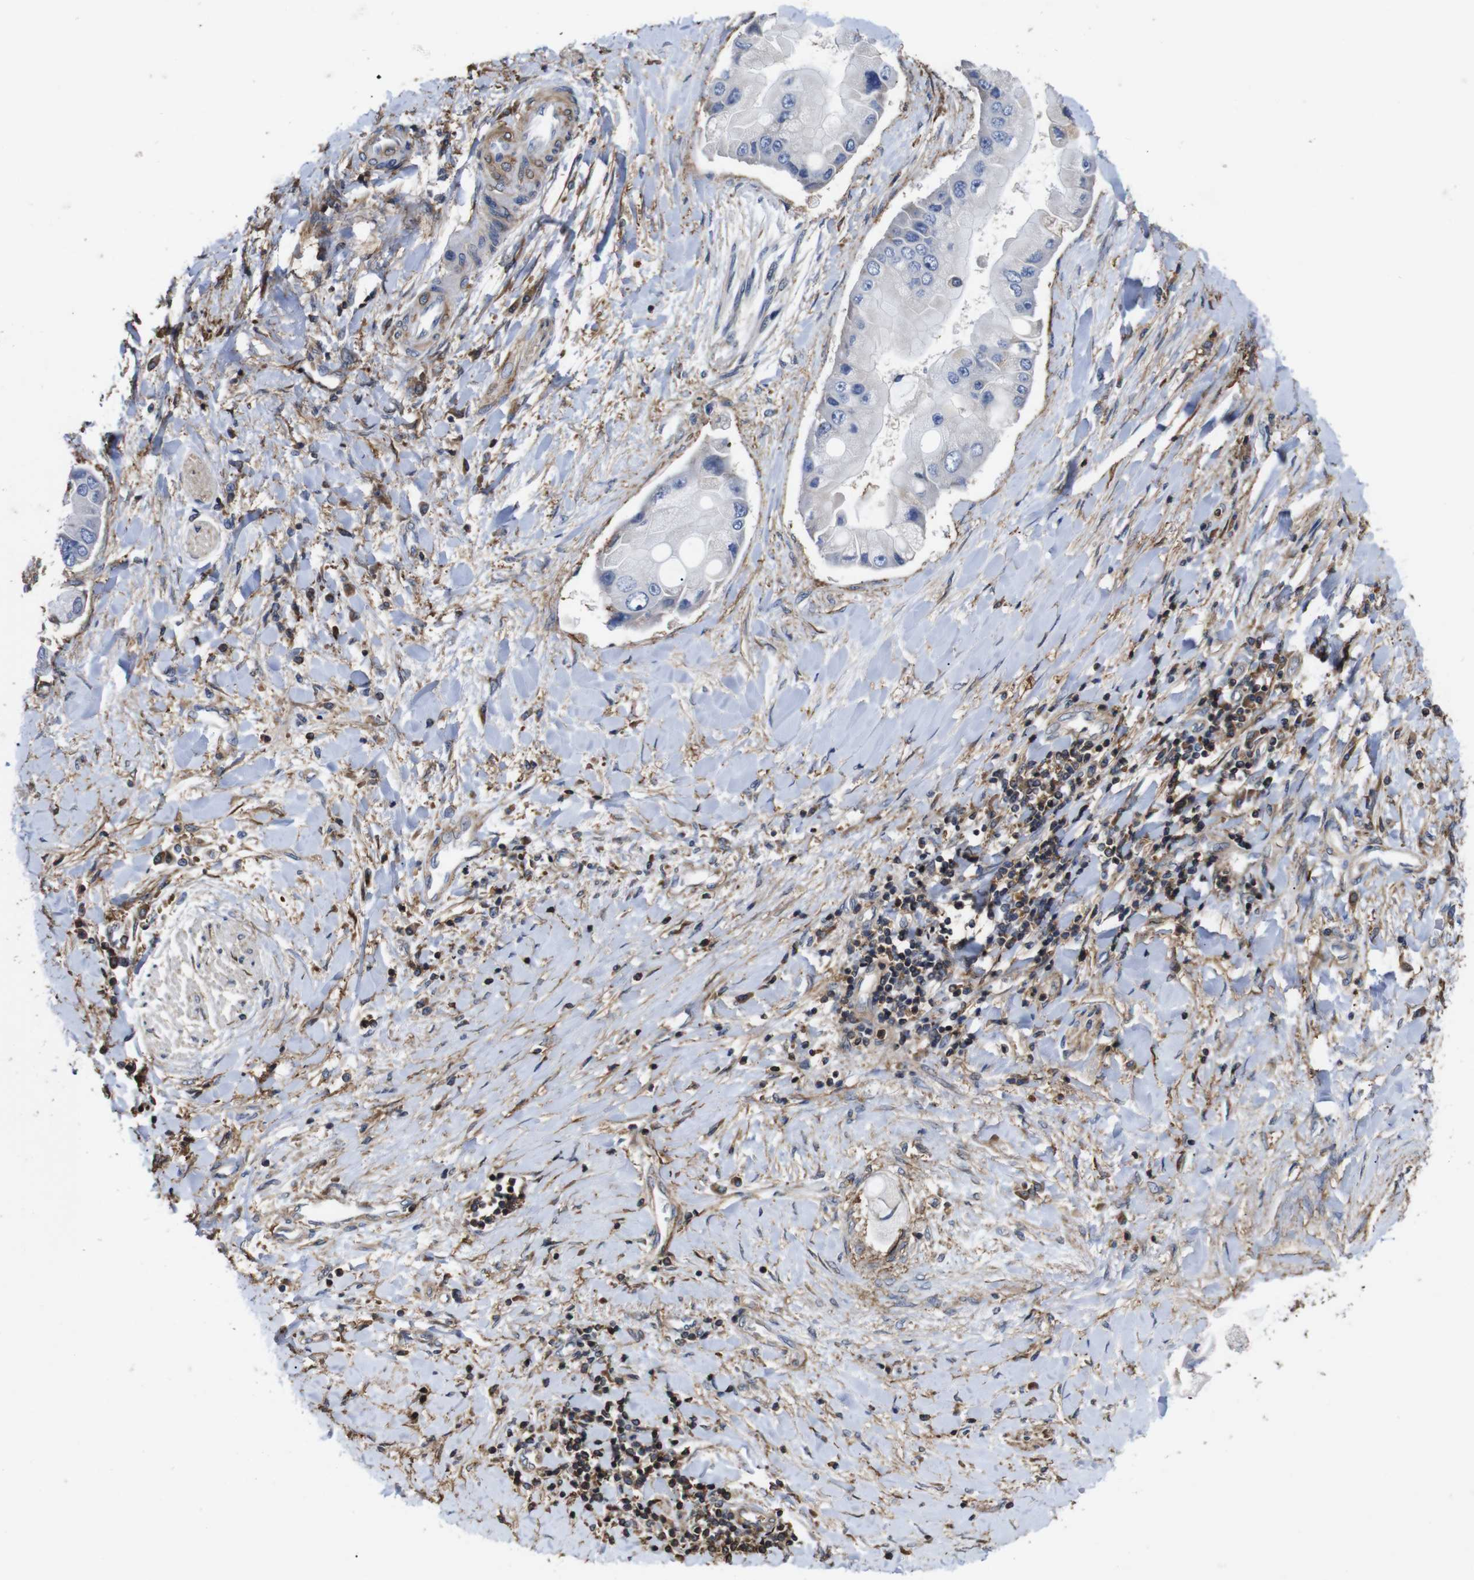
{"staining": {"intensity": "negative", "quantity": "none", "location": "none"}, "tissue": "liver cancer", "cell_type": "Tumor cells", "image_type": "cancer", "snomed": [{"axis": "morphology", "description": "Cholangiocarcinoma"}, {"axis": "topography", "description": "Liver"}], "caption": "The photomicrograph displays no staining of tumor cells in liver cholangiocarcinoma.", "gene": "PI4KA", "patient": {"sex": "male", "age": 50}}